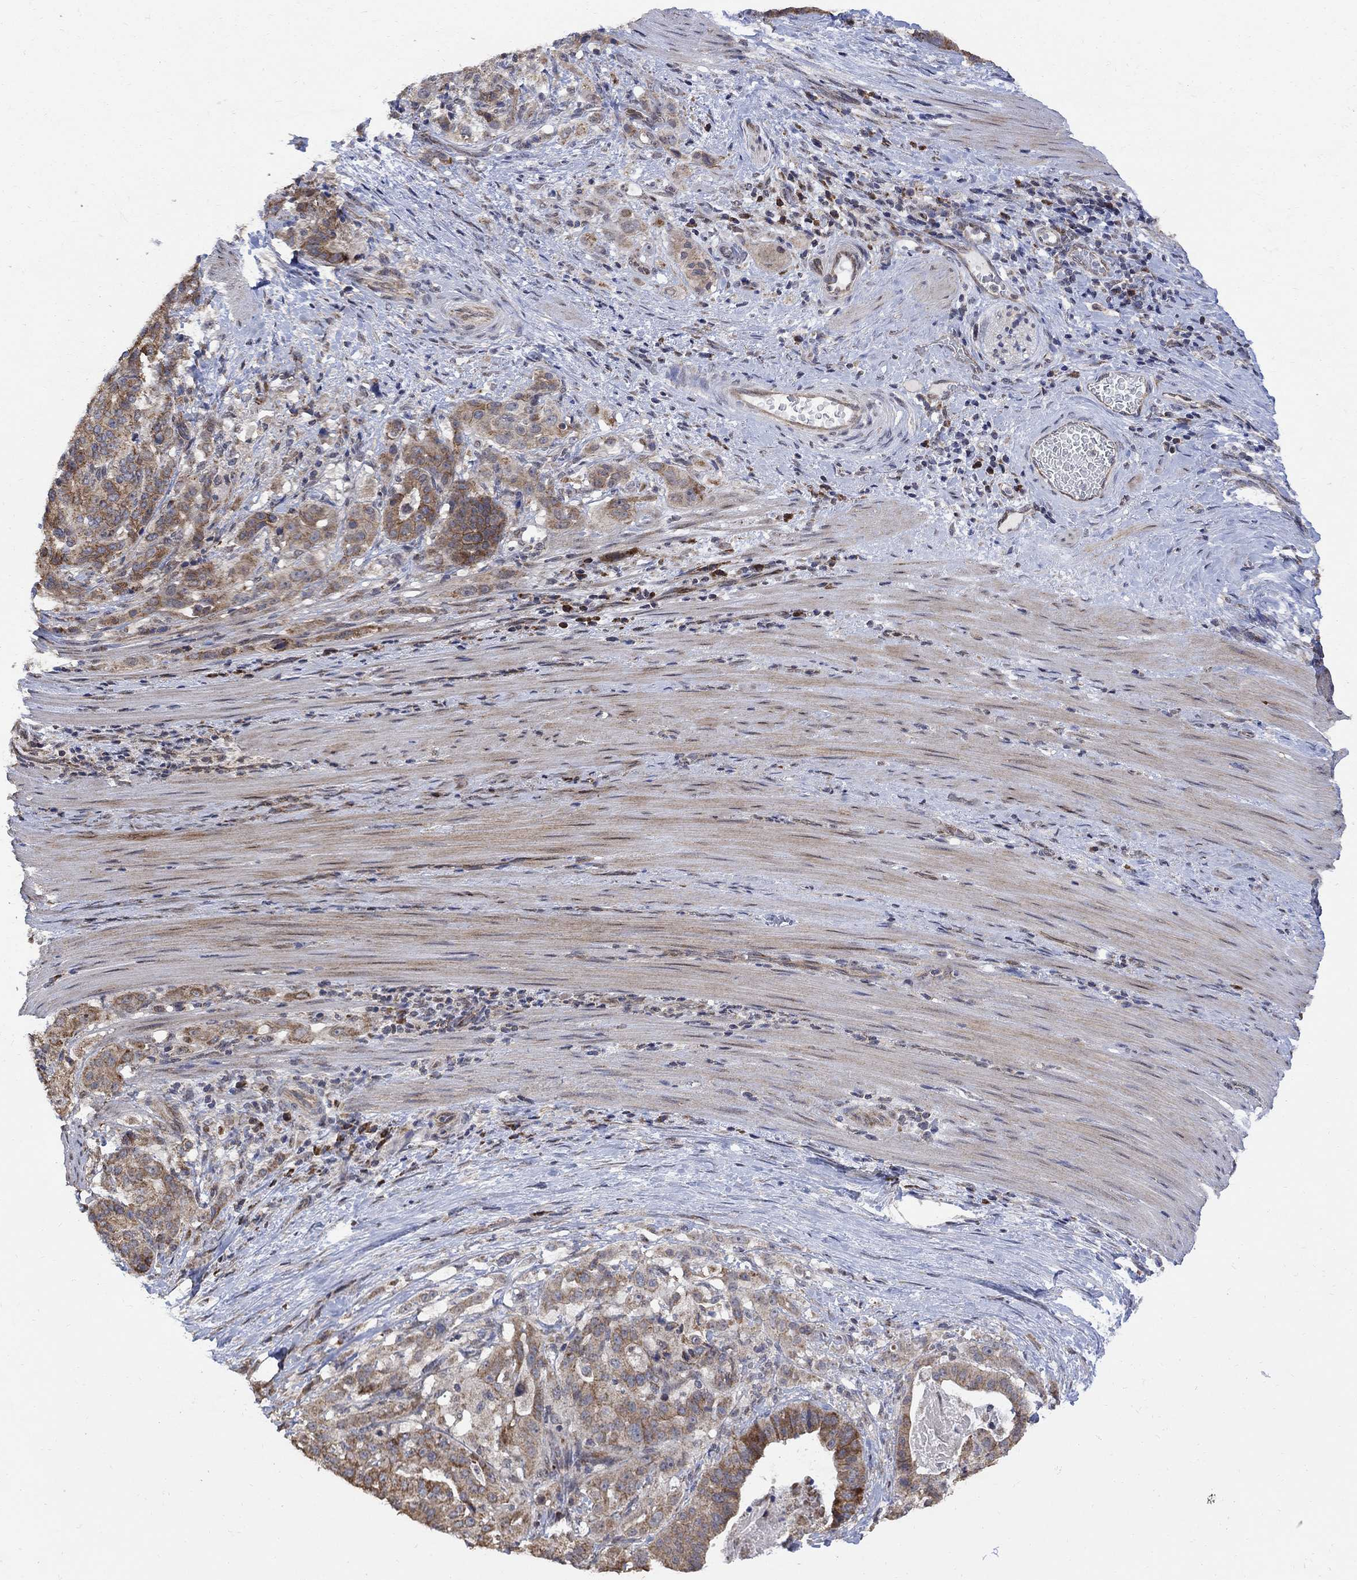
{"staining": {"intensity": "strong", "quantity": "25%-75%", "location": "cytoplasmic/membranous"}, "tissue": "stomach cancer", "cell_type": "Tumor cells", "image_type": "cancer", "snomed": [{"axis": "morphology", "description": "Adenocarcinoma, NOS"}, {"axis": "topography", "description": "Stomach"}], "caption": "Strong cytoplasmic/membranous positivity for a protein is present in approximately 25%-75% of tumor cells of stomach cancer using immunohistochemistry.", "gene": "ANKRA2", "patient": {"sex": "male", "age": 48}}